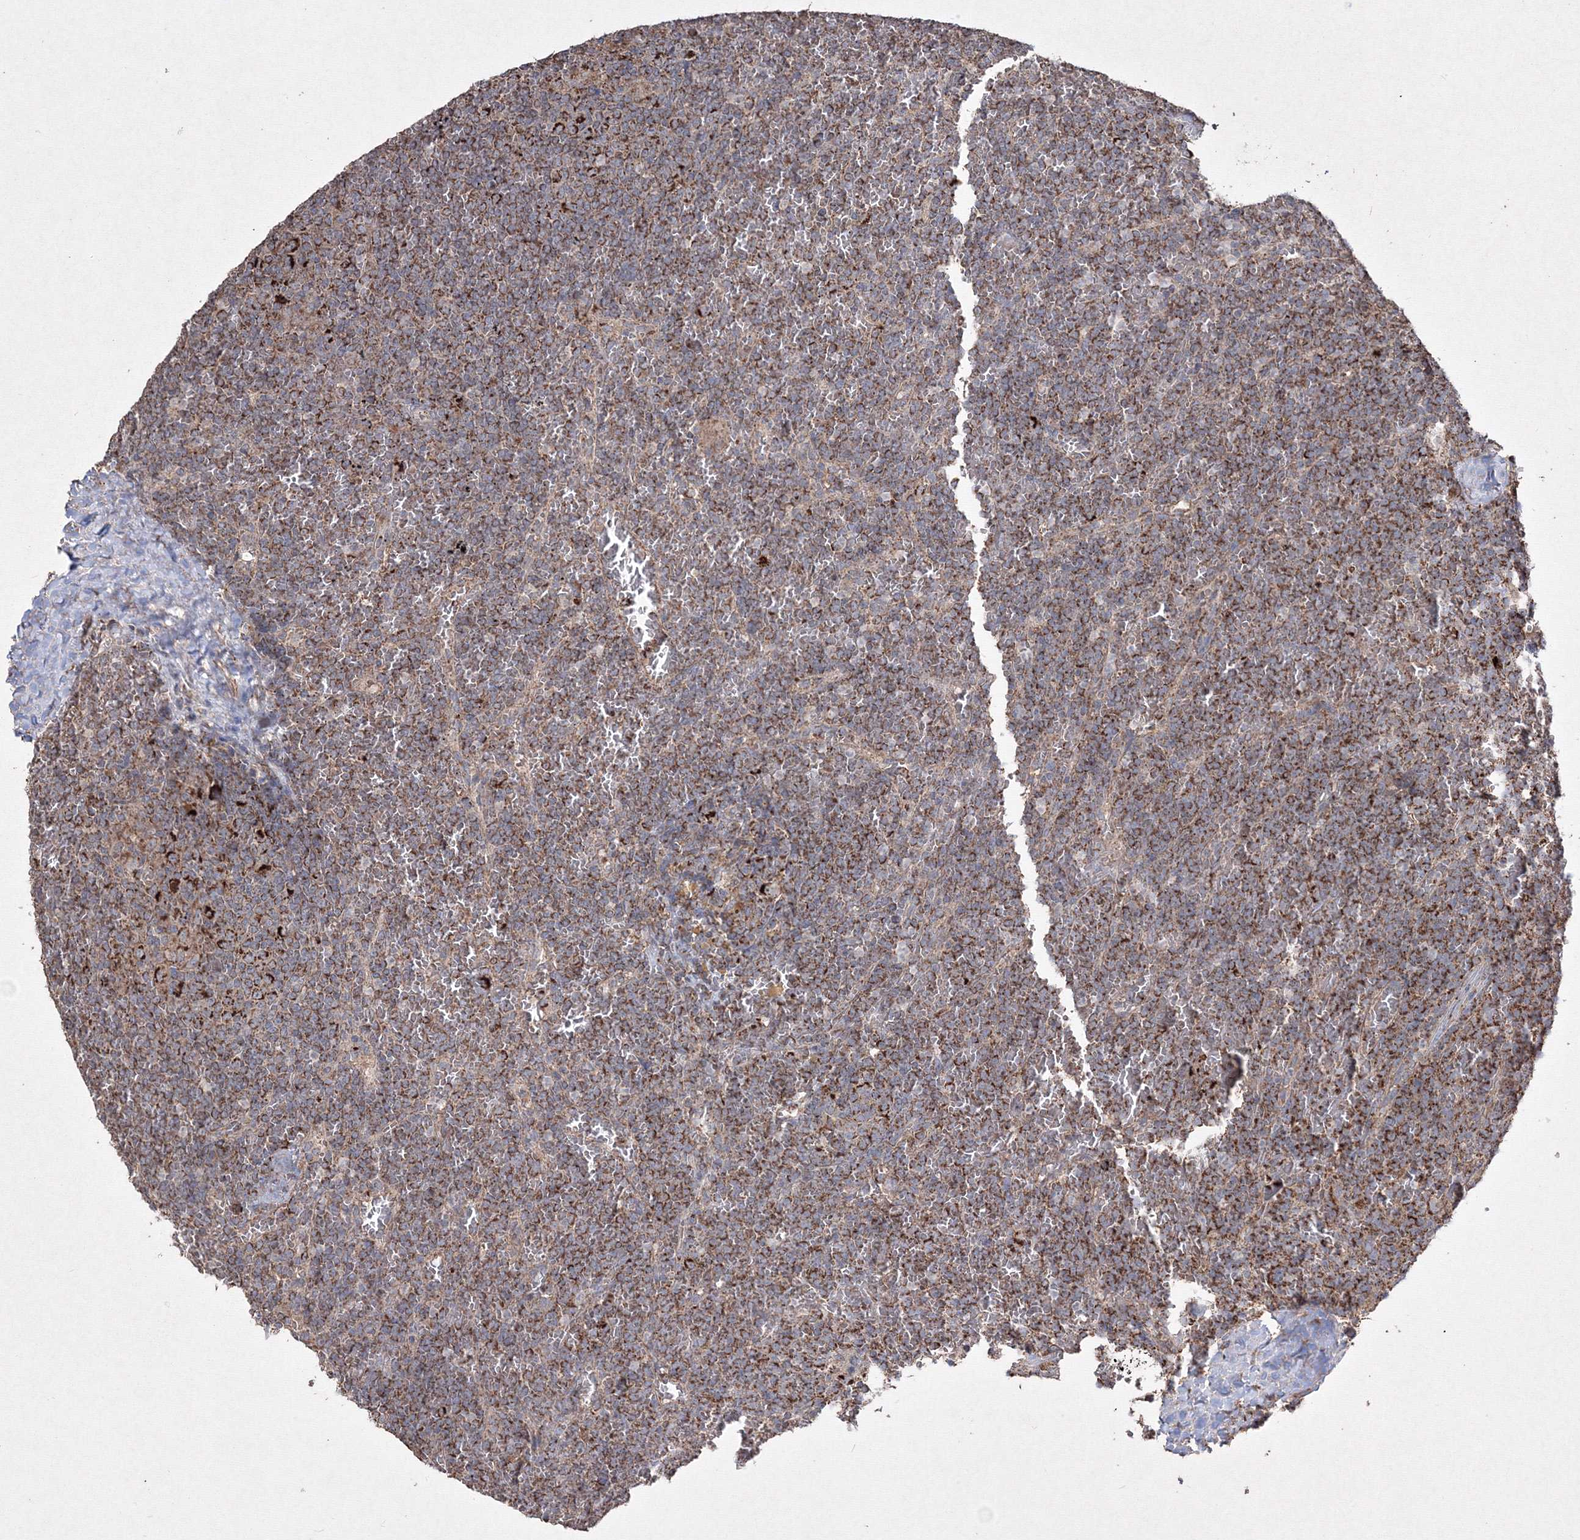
{"staining": {"intensity": "moderate", "quantity": ">75%", "location": "cytoplasmic/membranous"}, "tissue": "lymphoma", "cell_type": "Tumor cells", "image_type": "cancer", "snomed": [{"axis": "morphology", "description": "Malignant lymphoma, non-Hodgkin's type, Low grade"}, {"axis": "topography", "description": "Spleen"}], "caption": "Lymphoma stained for a protein (brown) reveals moderate cytoplasmic/membranous positive staining in about >75% of tumor cells.", "gene": "GRSF1", "patient": {"sex": "female", "age": 19}}